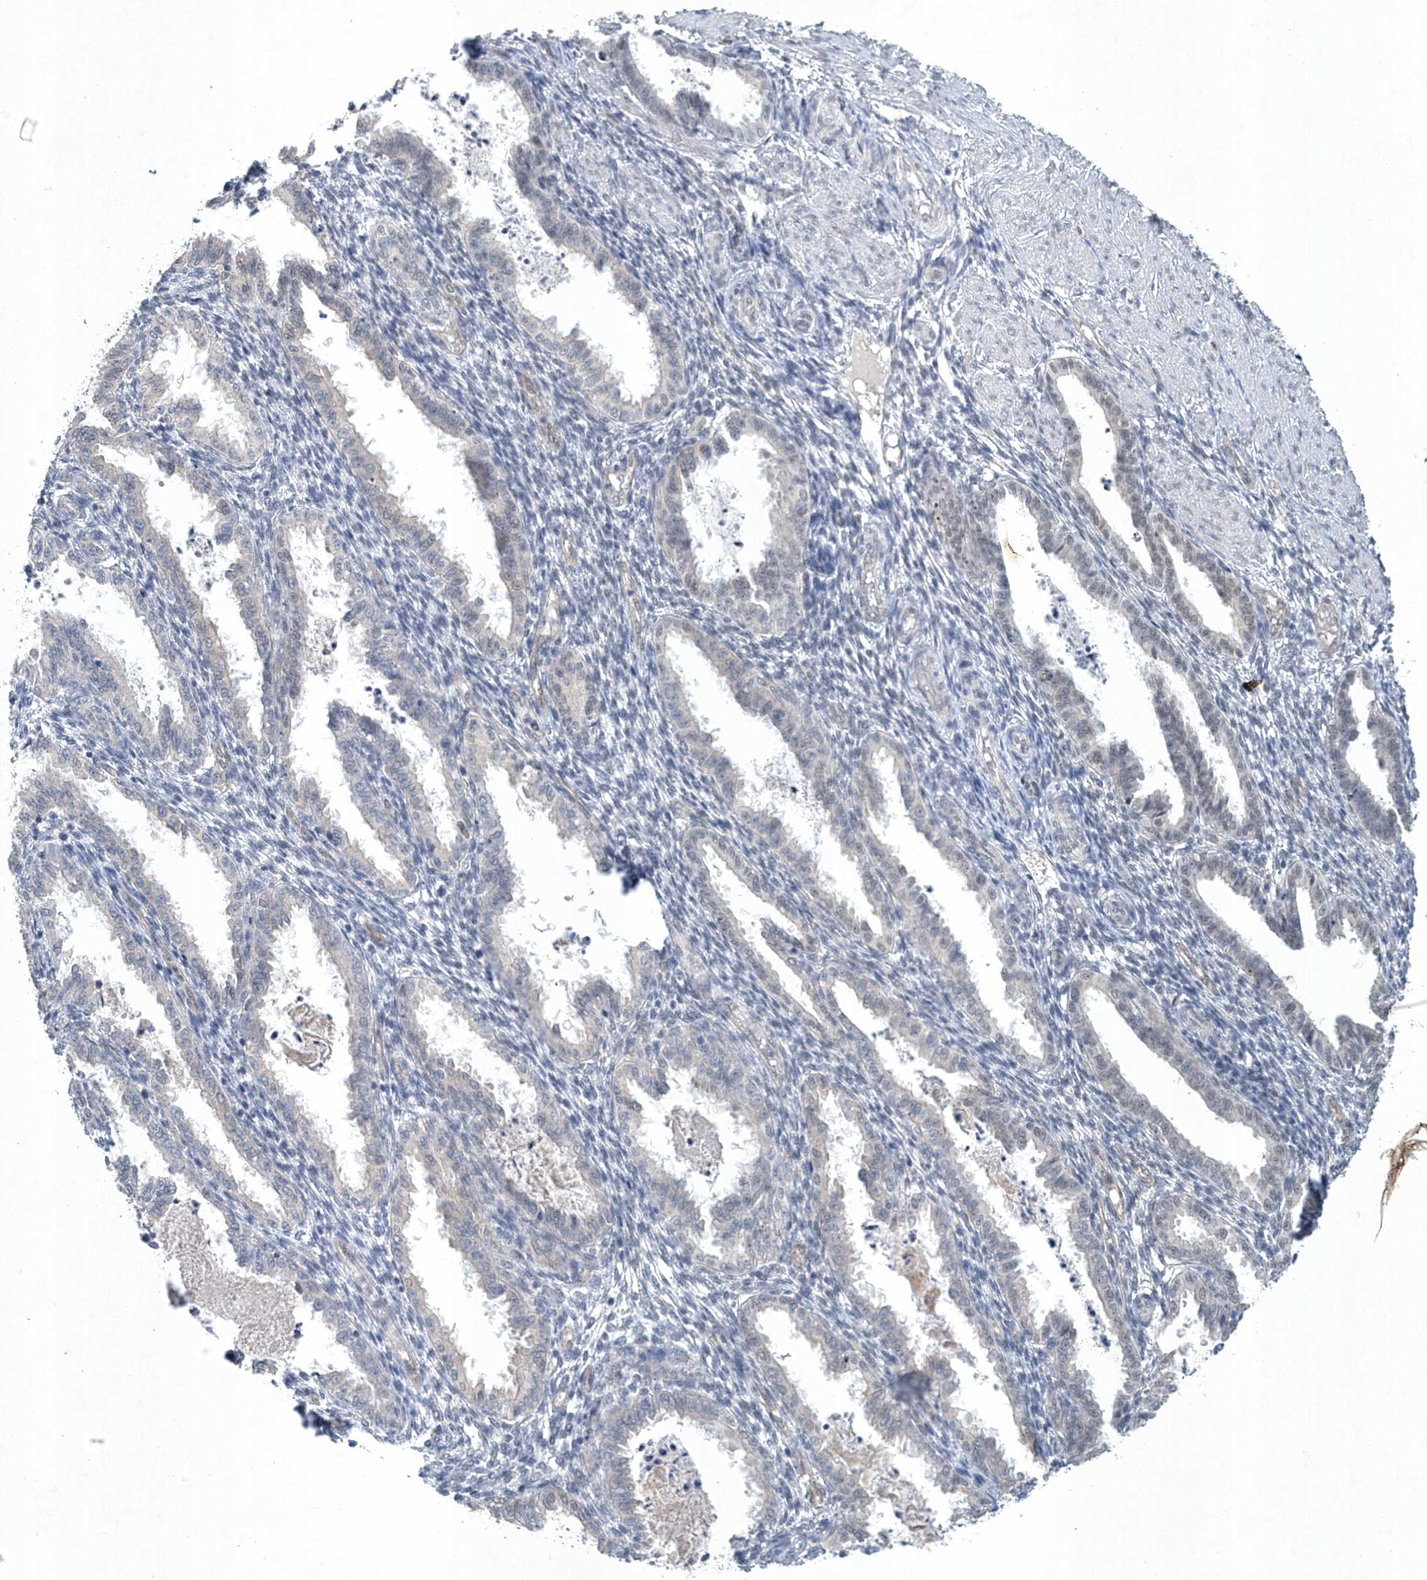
{"staining": {"intensity": "negative", "quantity": "none", "location": "none"}, "tissue": "endometrium", "cell_type": "Cells in endometrial stroma", "image_type": "normal", "snomed": [{"axis": "morphology", "description": "Normal tissue, NOS"}, {"axis": "topography", "description": "Endometrium"}], "caption": "Cells in endometrial stroma are negative for brown protein staining in normal endometrium. Nuclei are stained in blue.", "gene": "TAF8", "patient": {"sex": "female", "age": 33}}